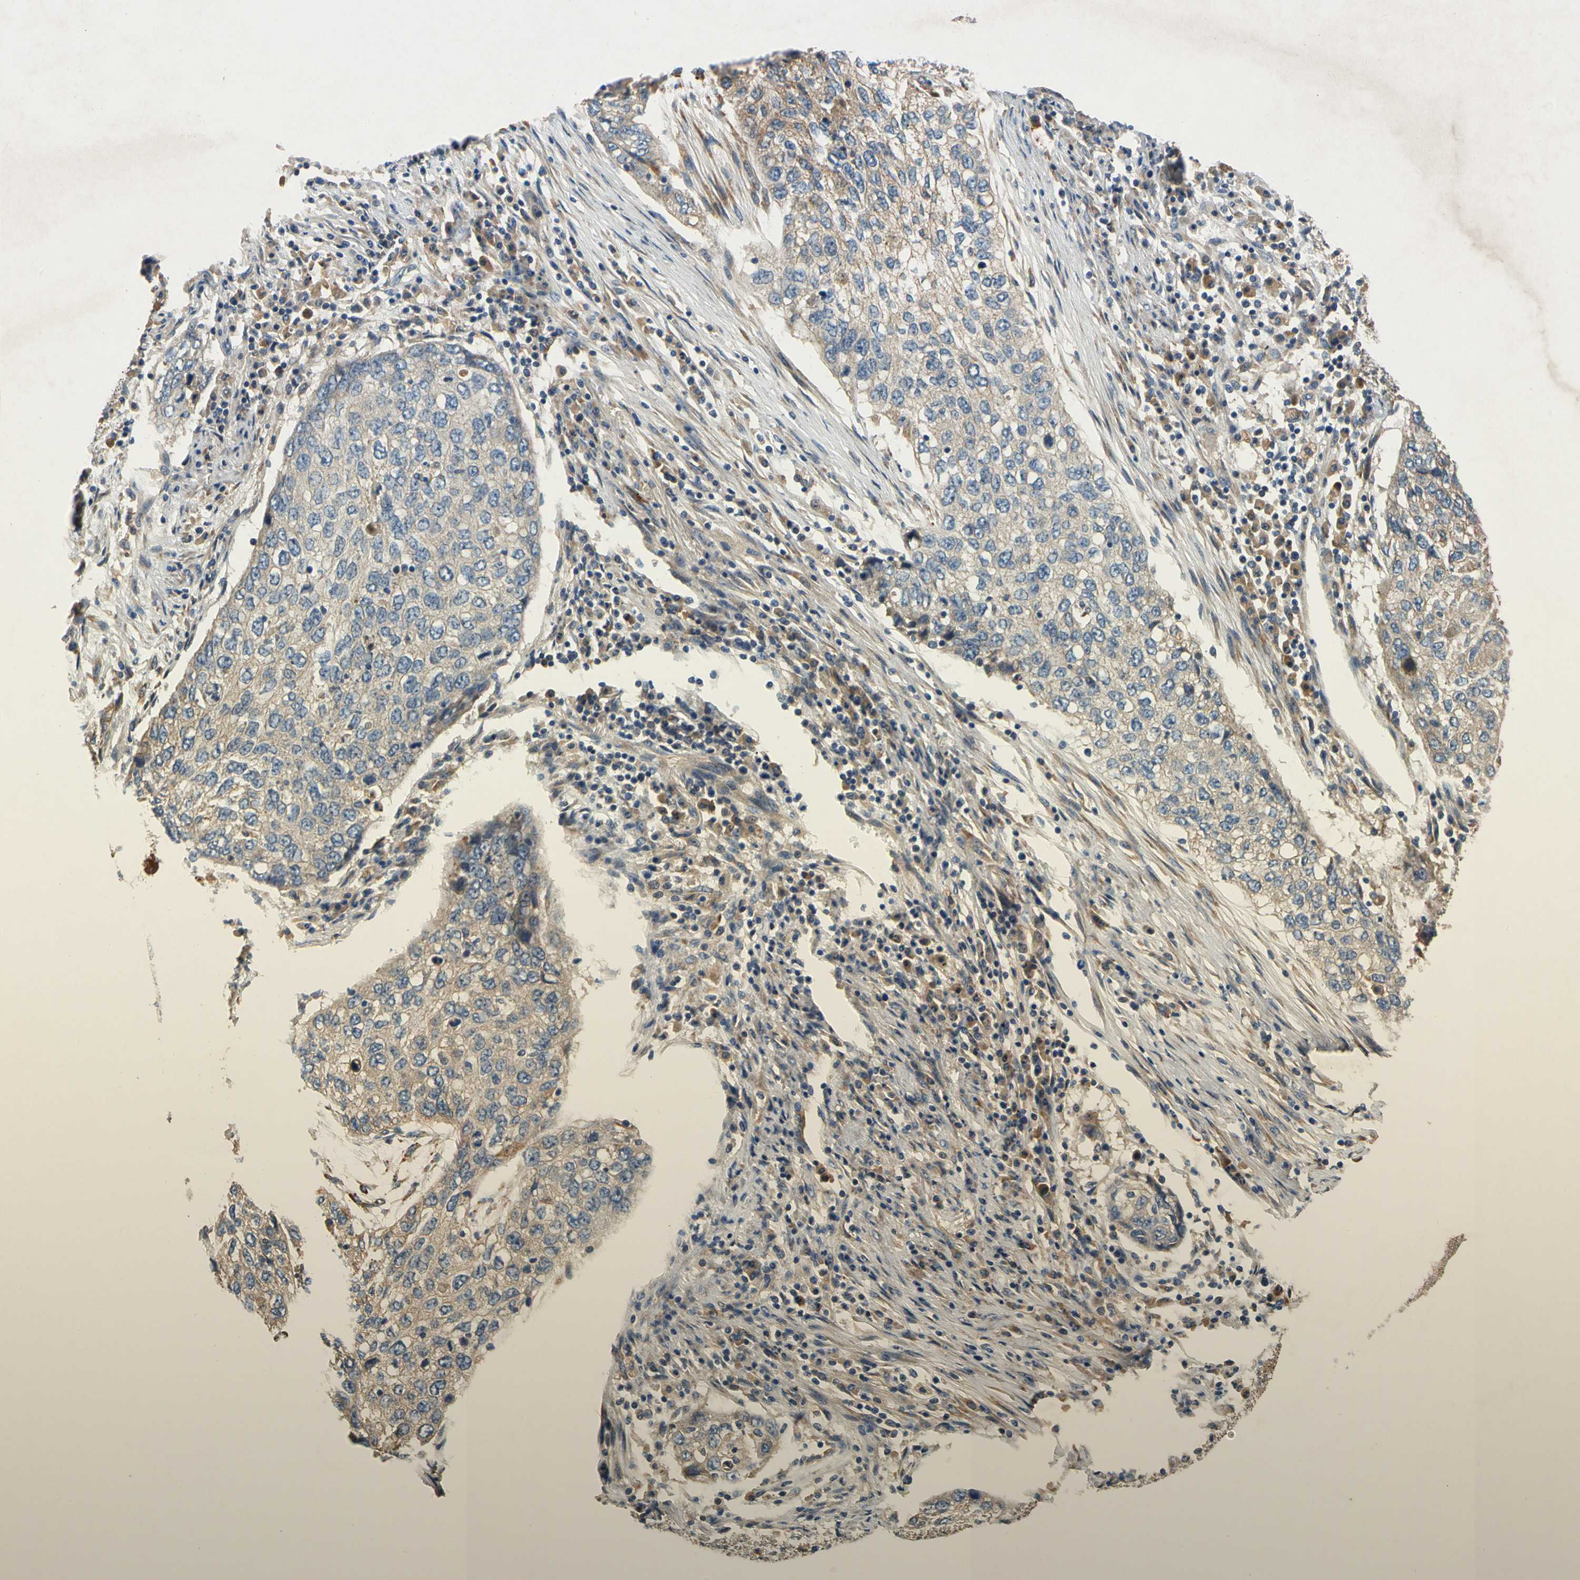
{"staining": {"intensity": "weak", "quantity": "<25%", "location": "cytoplasmic/membranous"}, "tissue": "lung cancer", "cell_type": "Tumor cells", "image_type": "cancer", "snomed": [{"axis": "morphology", "description": "Squamous cell carcinoma, NOS"}, {"axis": "topography", "description": "Lung"}], "caption": "IHC histopathology image of lung squamous cell carcinoma stained for a protein (brown), which displays no expression in tumor cells.", "gene": "USP46", "patient": {"sex": "female", "age": 63}}